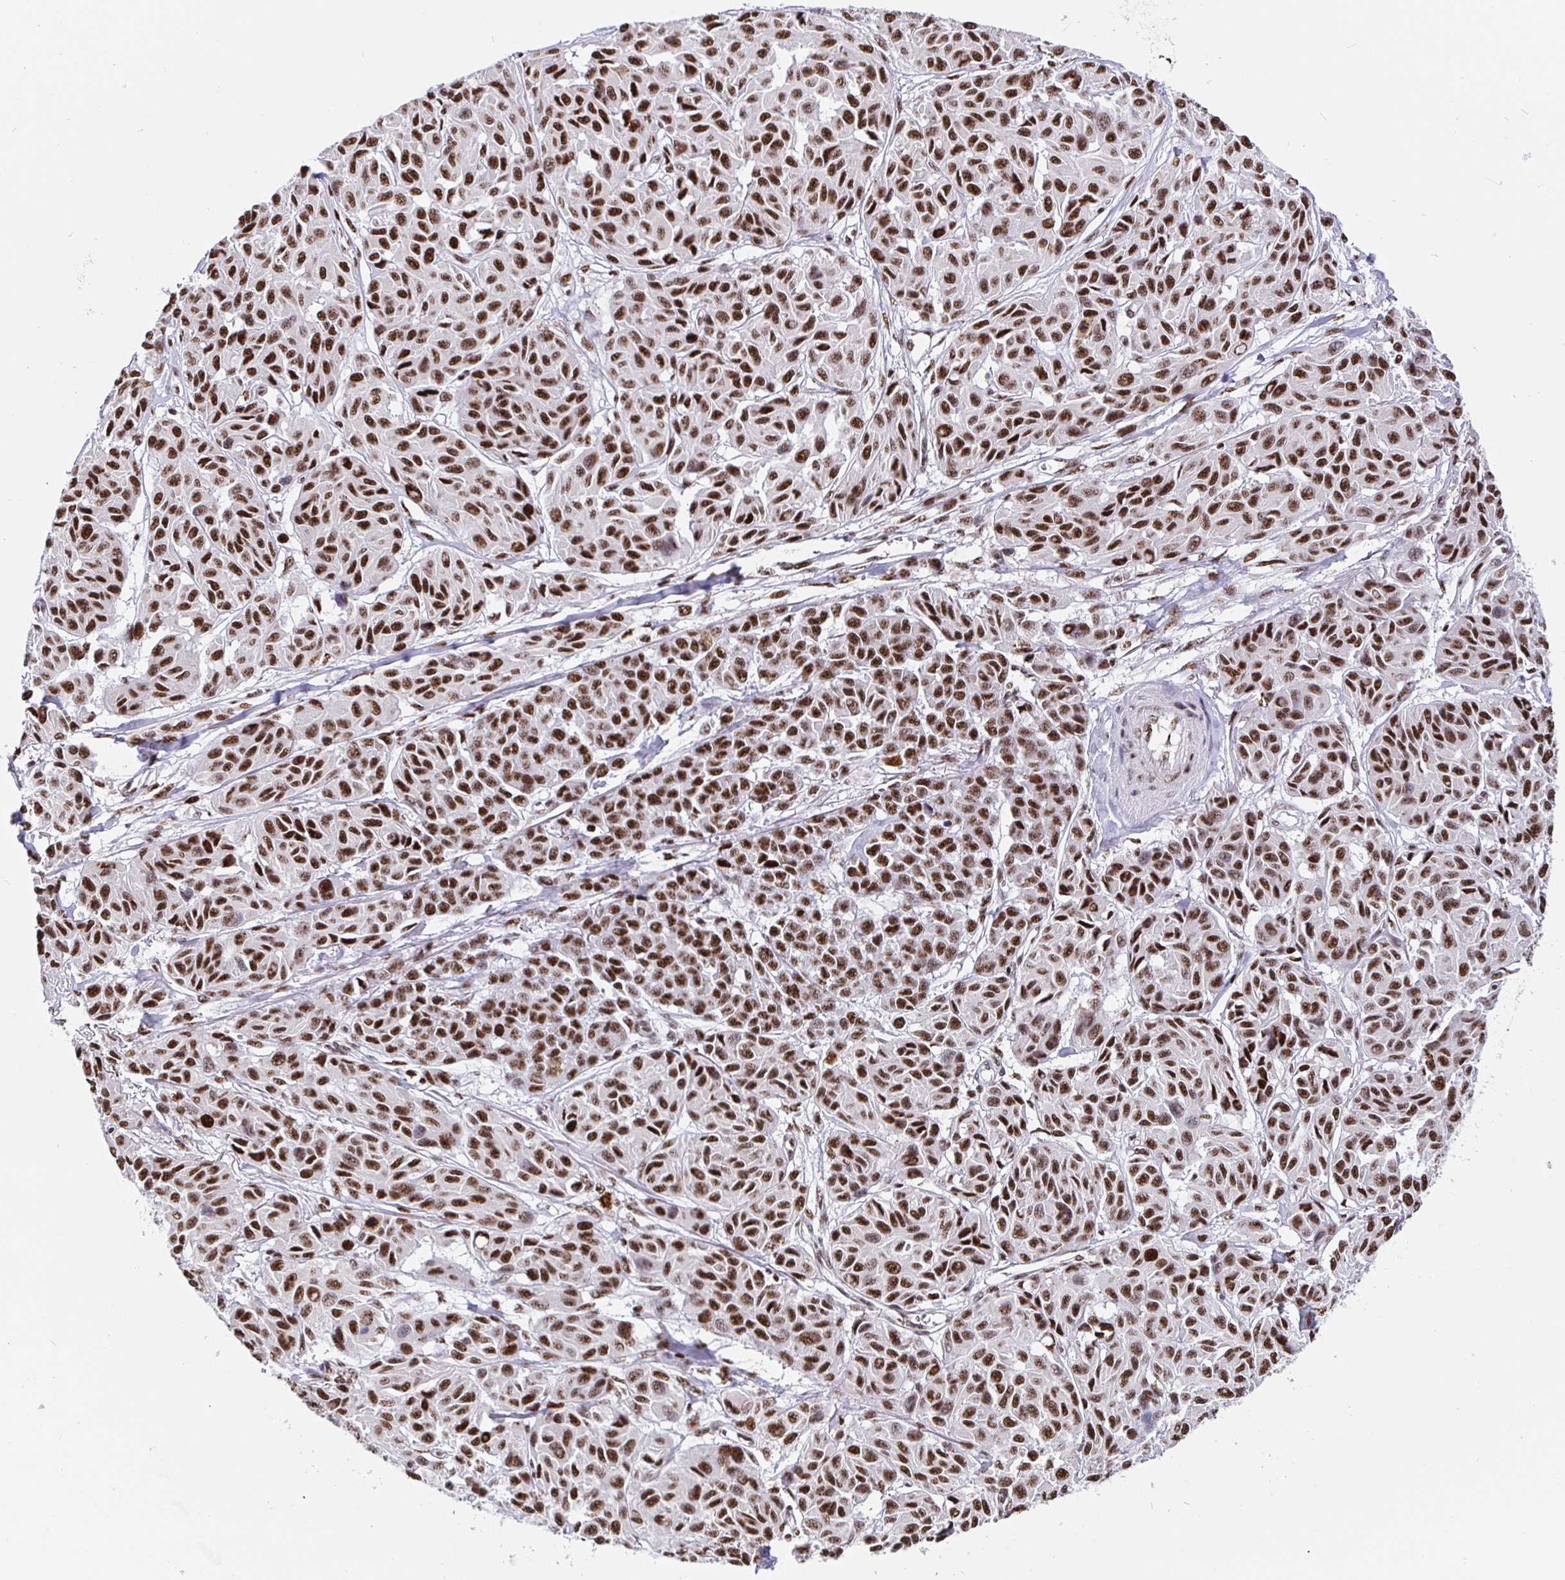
{"staining": {"intensity": "strong", "quantity": ">75%", "location": "nuclear"}, "tissue": "melanoma", "cell_type": "Tumor cells", "image_type": "cancer", "snomed": [{"axis": "morphology", "description": "Malignant melanoma, NOS"}, {"axis": "topography", "description": "Skin"}], "caption": "Melanoma stained for a protein shows strong nuclear positivity in tumor cells.", "gene": "SETD5", "patient": {"sex": "female", "age": 66}}